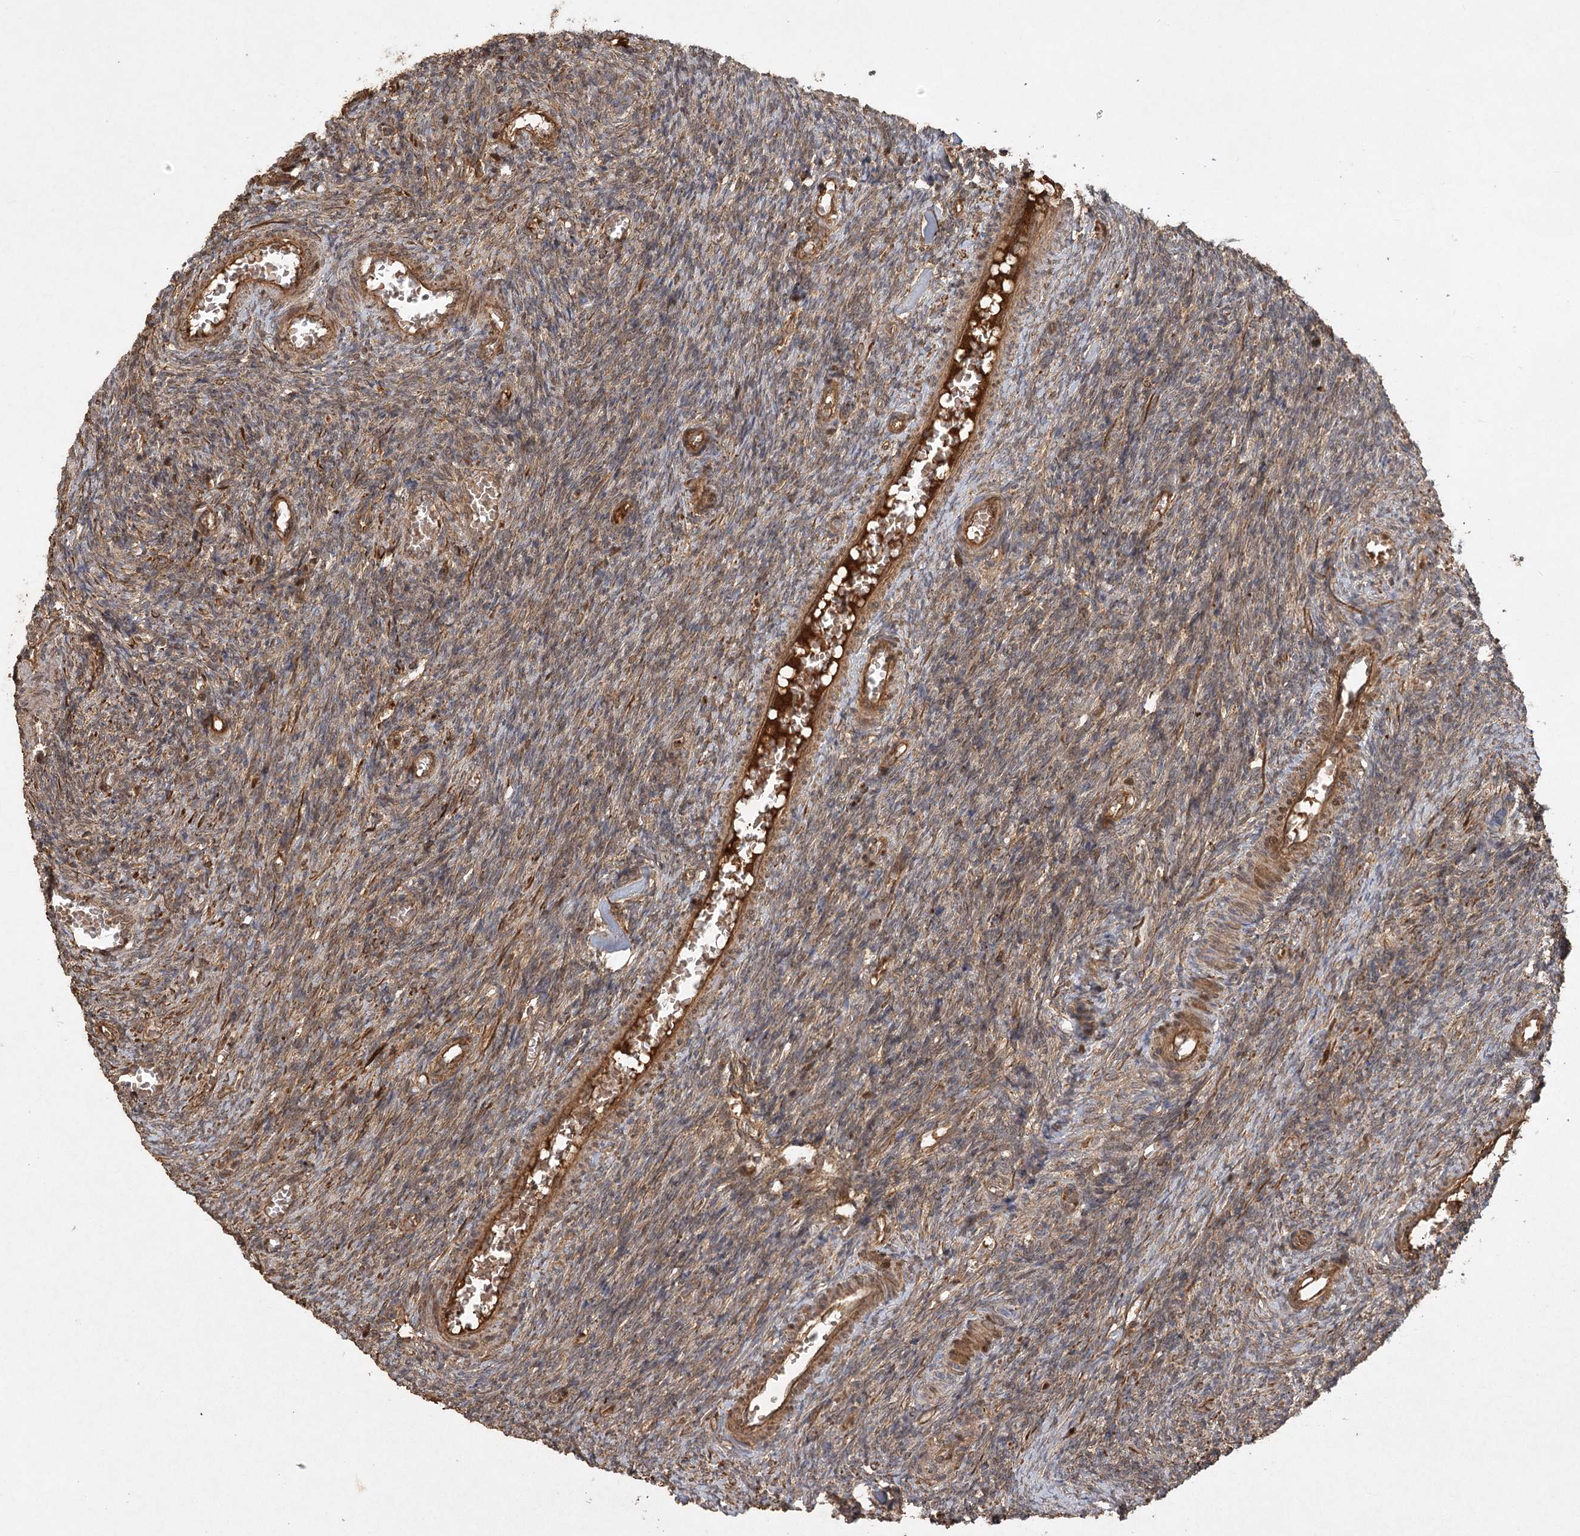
{"staining": {"intensity": "moderate", "quantity": "25%-75%", "location": "cytoplasmic/membranous"}, "tissue": "ovary", "cell_type": "Ovarian stroma cells", "image_type": "normal", "snomed": [{"axis": "morphology", "description": "Normal tissue, NOS"}, {"axis": "topography", "description": "Ovary"}], "caption": "Ovary stained with DAB immunohistochemistry displays medium levels of moderate cytoplasmic/membranous staining in approximately 25%-75% of ovarian stroma cells.", "gene": "ARL13A", "patient": {"sex": "female", "age": 27}}